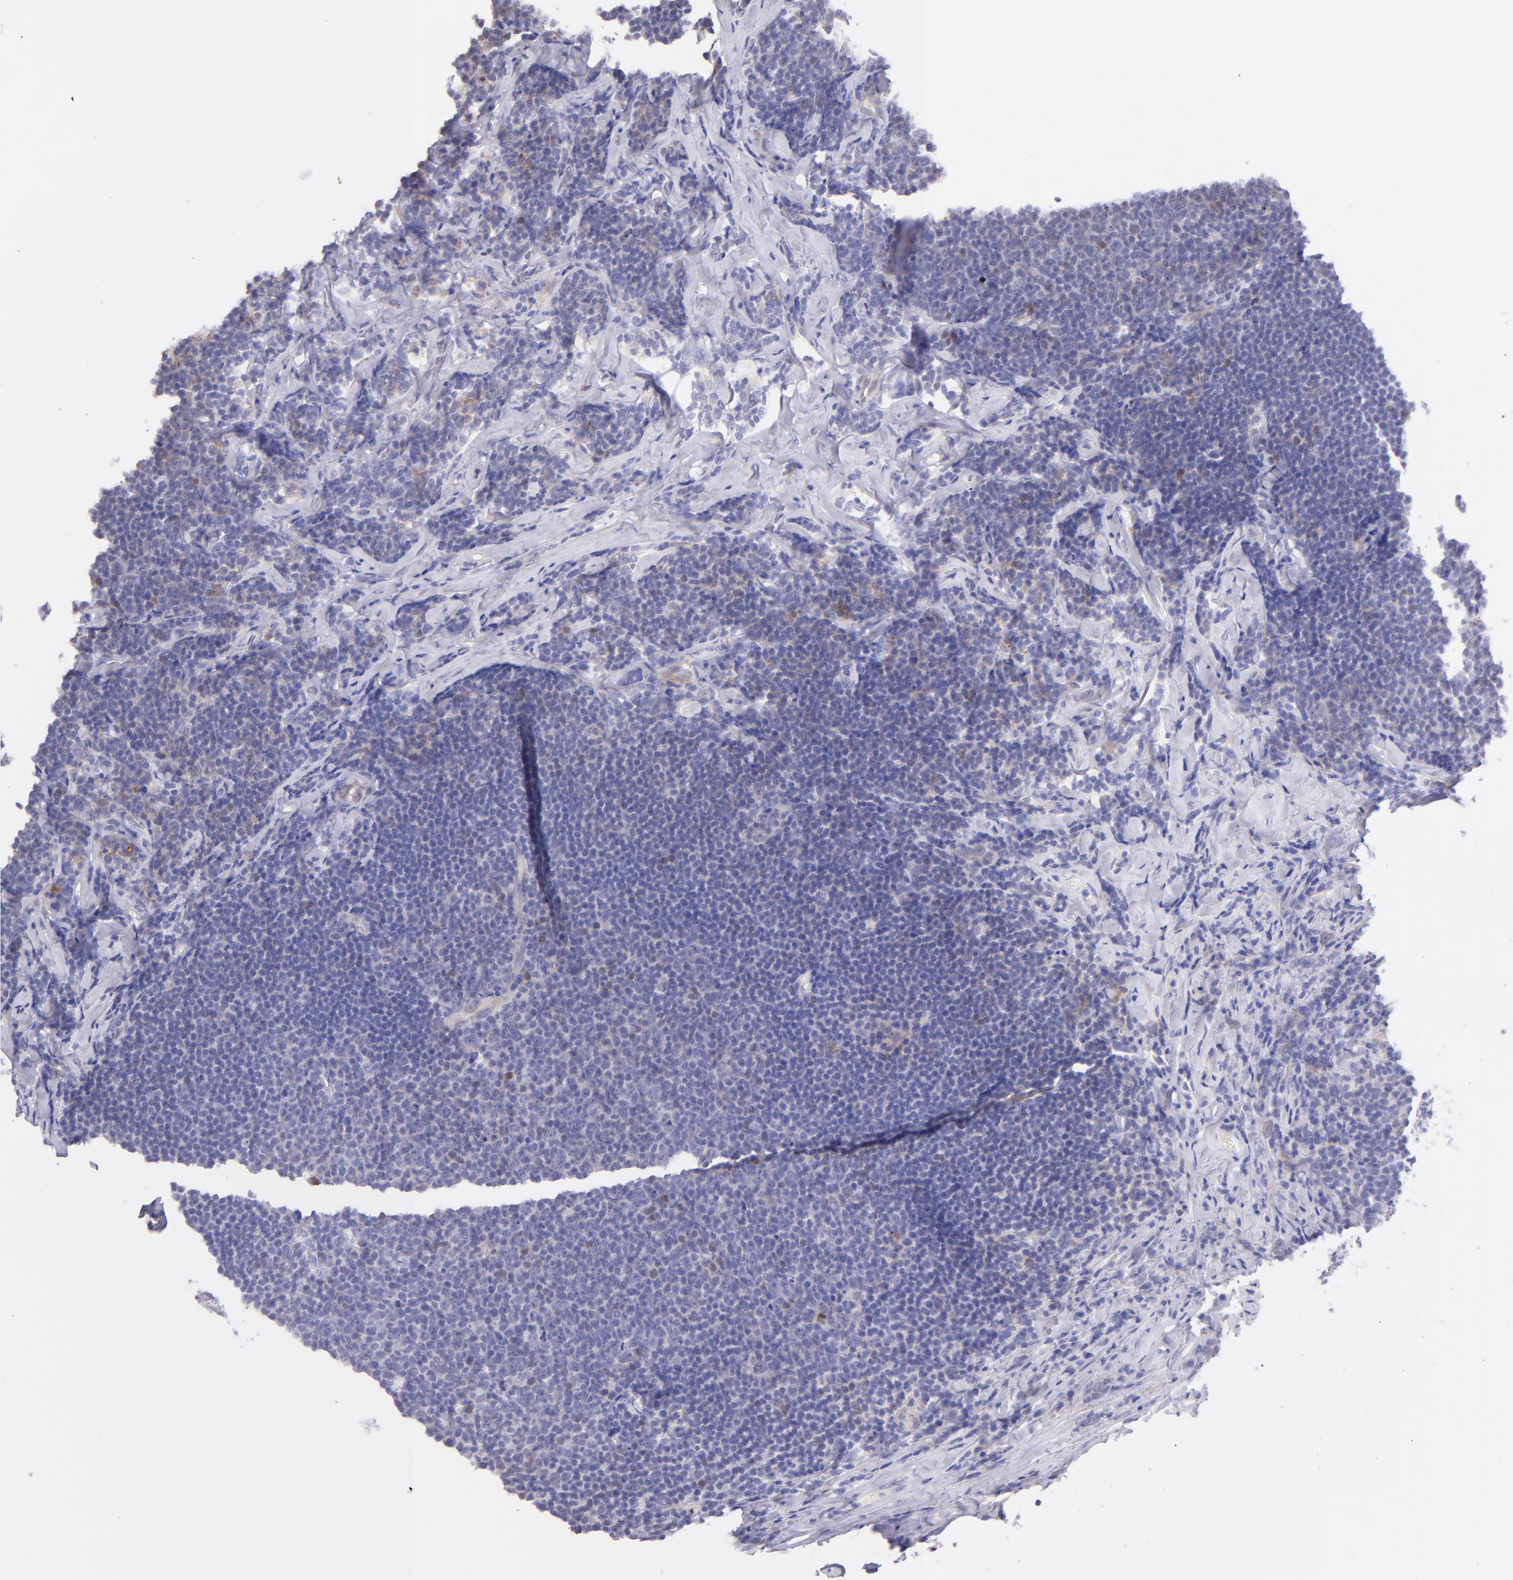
{"staining": {"intensity": "negative", "quantity": "none", "location": "none"}, "tissue": "lymphoma", "cell_type": "Tumor cells", "image_type": "cancer", "snomed": [{"axis": "morphology", "description": "Malignant lymphoma, non-Hodgkin's type, Low grade"}, {"axis": "topography", "description": "Lymph node"}], "caption": "A micrograph of lymphoma stained for a protein reveals no brown staining in tumor cells.", "gene": "SH2D4A", "patient": {"sex": "male", "age": 74}}